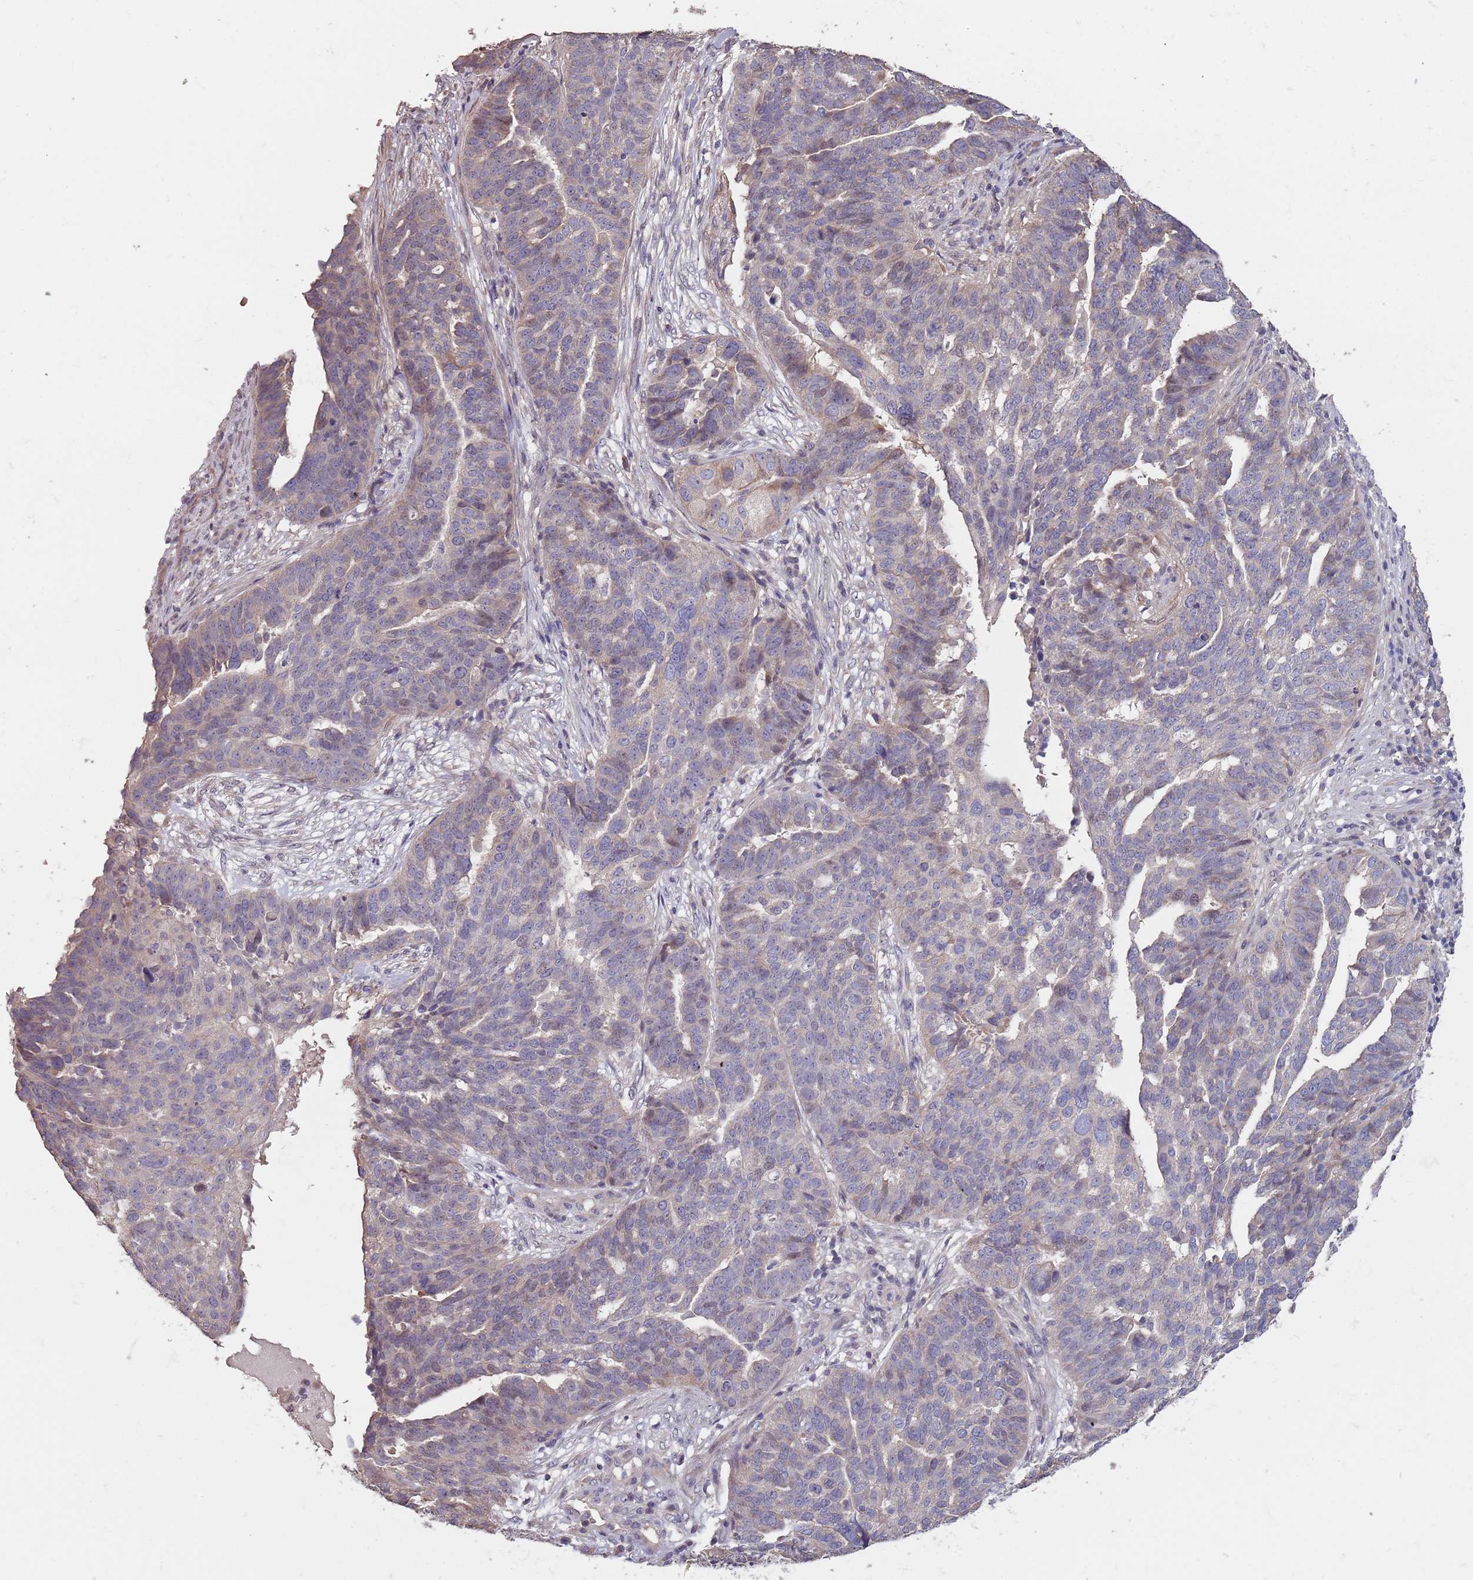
{"staining": {"intensity": "weak", "quantity": "25%-75%", "location": "cytoplasmic/membranous"}, "tissue": "ovarian cancer", "cell_type": "Tumor cells", "image_type": "cancer", "snomed": [{"axis": "morphology", "description": "Cystadenocarcinoma, serous, NOS"}, {"axis": "topography", "description": "Ovary"}], "caption": "DAB immunohistochemical staining of serous cystadenocarcinoma (ovarian) shows weak cytoplasmic/membranous protein positivity in approximately 25%-75% of tumor cells.", "gene": "MBD3L1", "patient": {"sex": "female", "age": 59}}